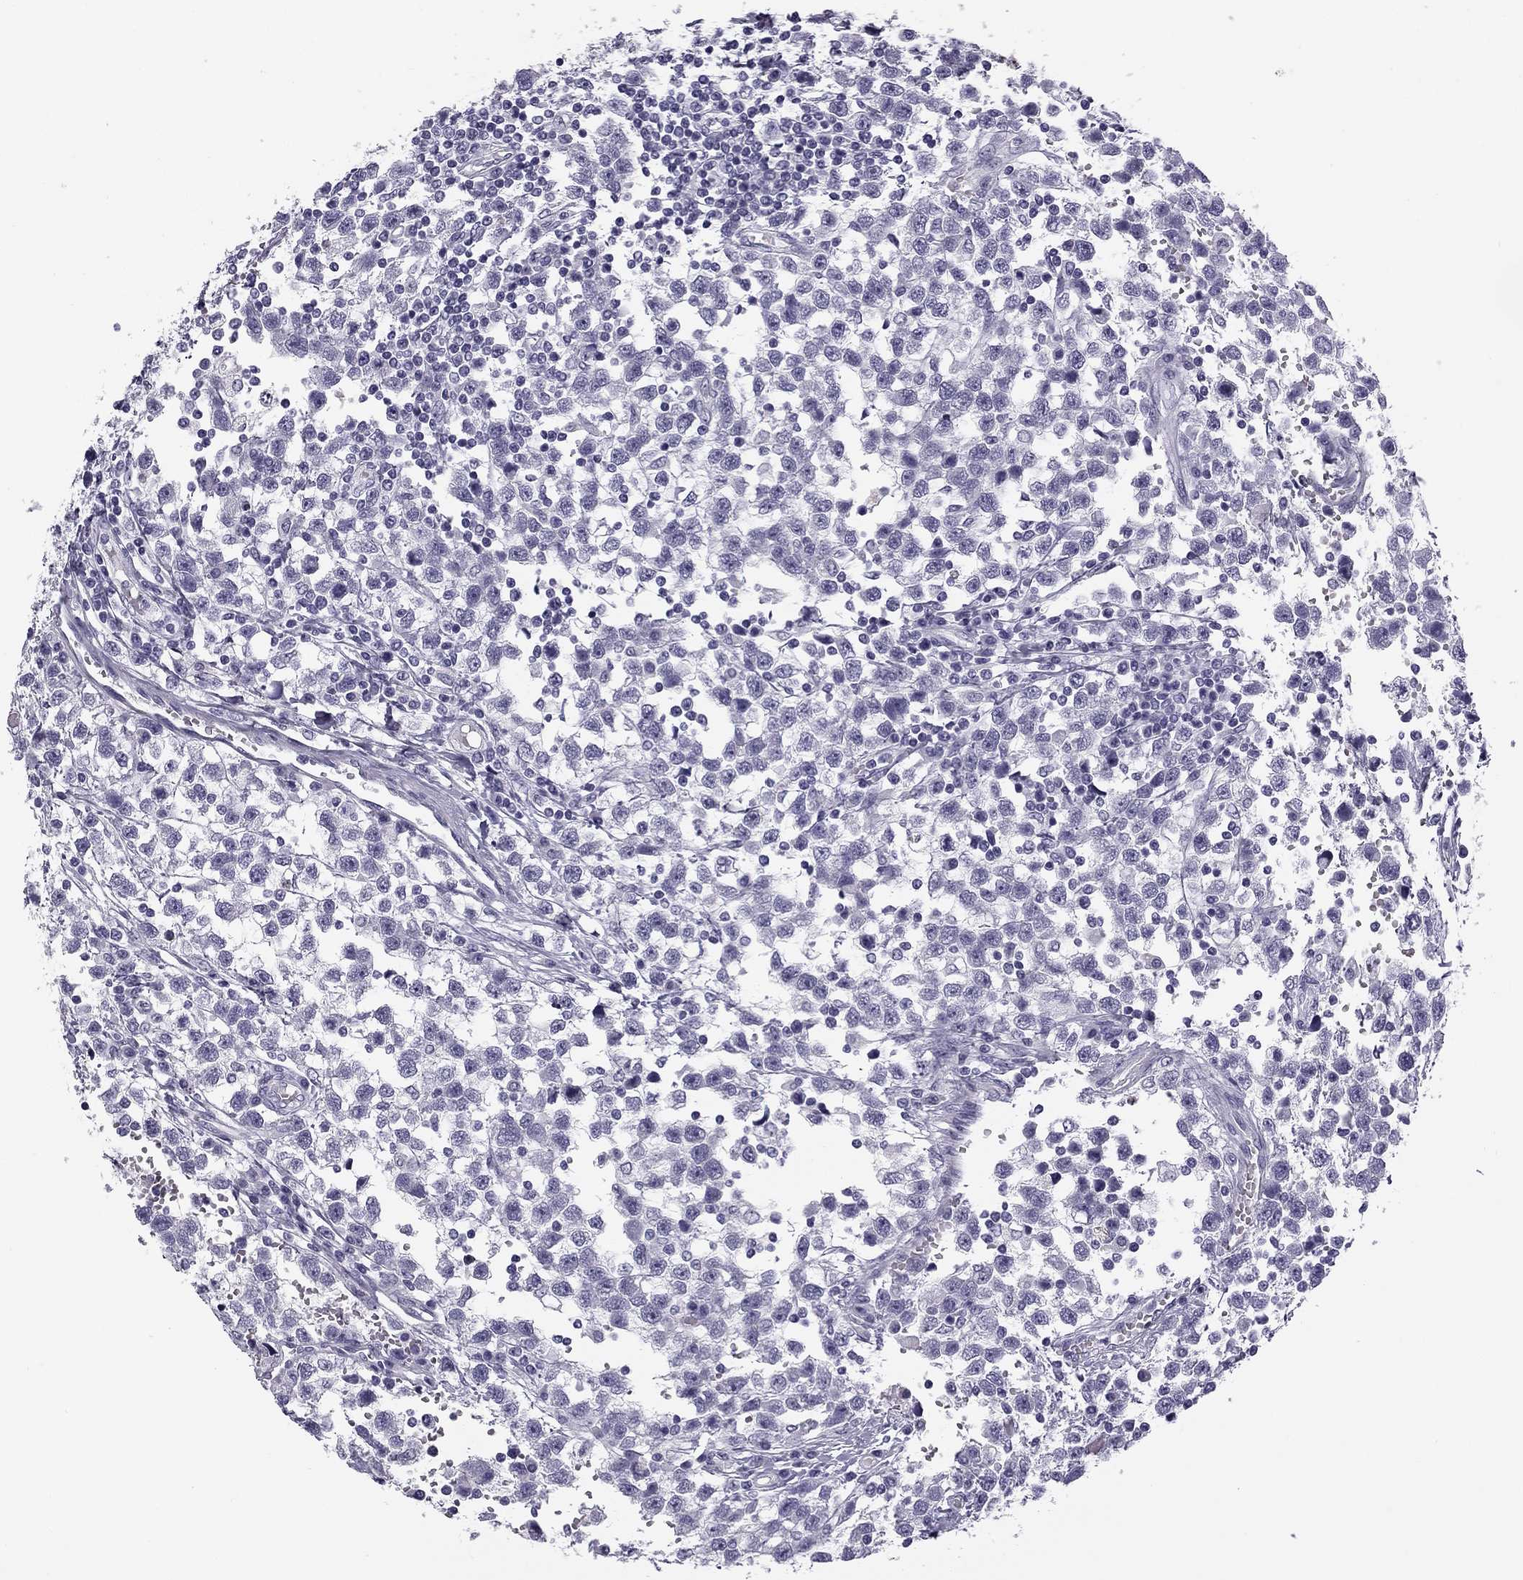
{"staining": {"intensity": "negative", "quantity": "none", "location": "none"}, "tissue": "testis cancer", "cell_type": "Tumor cells", "image_type": "cancer", "snomed": [{"axis": "morphology", "description": "Seminoma, NOS"}, {"axis": "topography", "description": "Testis"}], "caption": "Human testis cancer stained for a protein using immunohistochemistry (IHC) exhibits no staining in tumor cells.", "gene": "MC5R", "patient": {"sex": "male", "age": 34}}